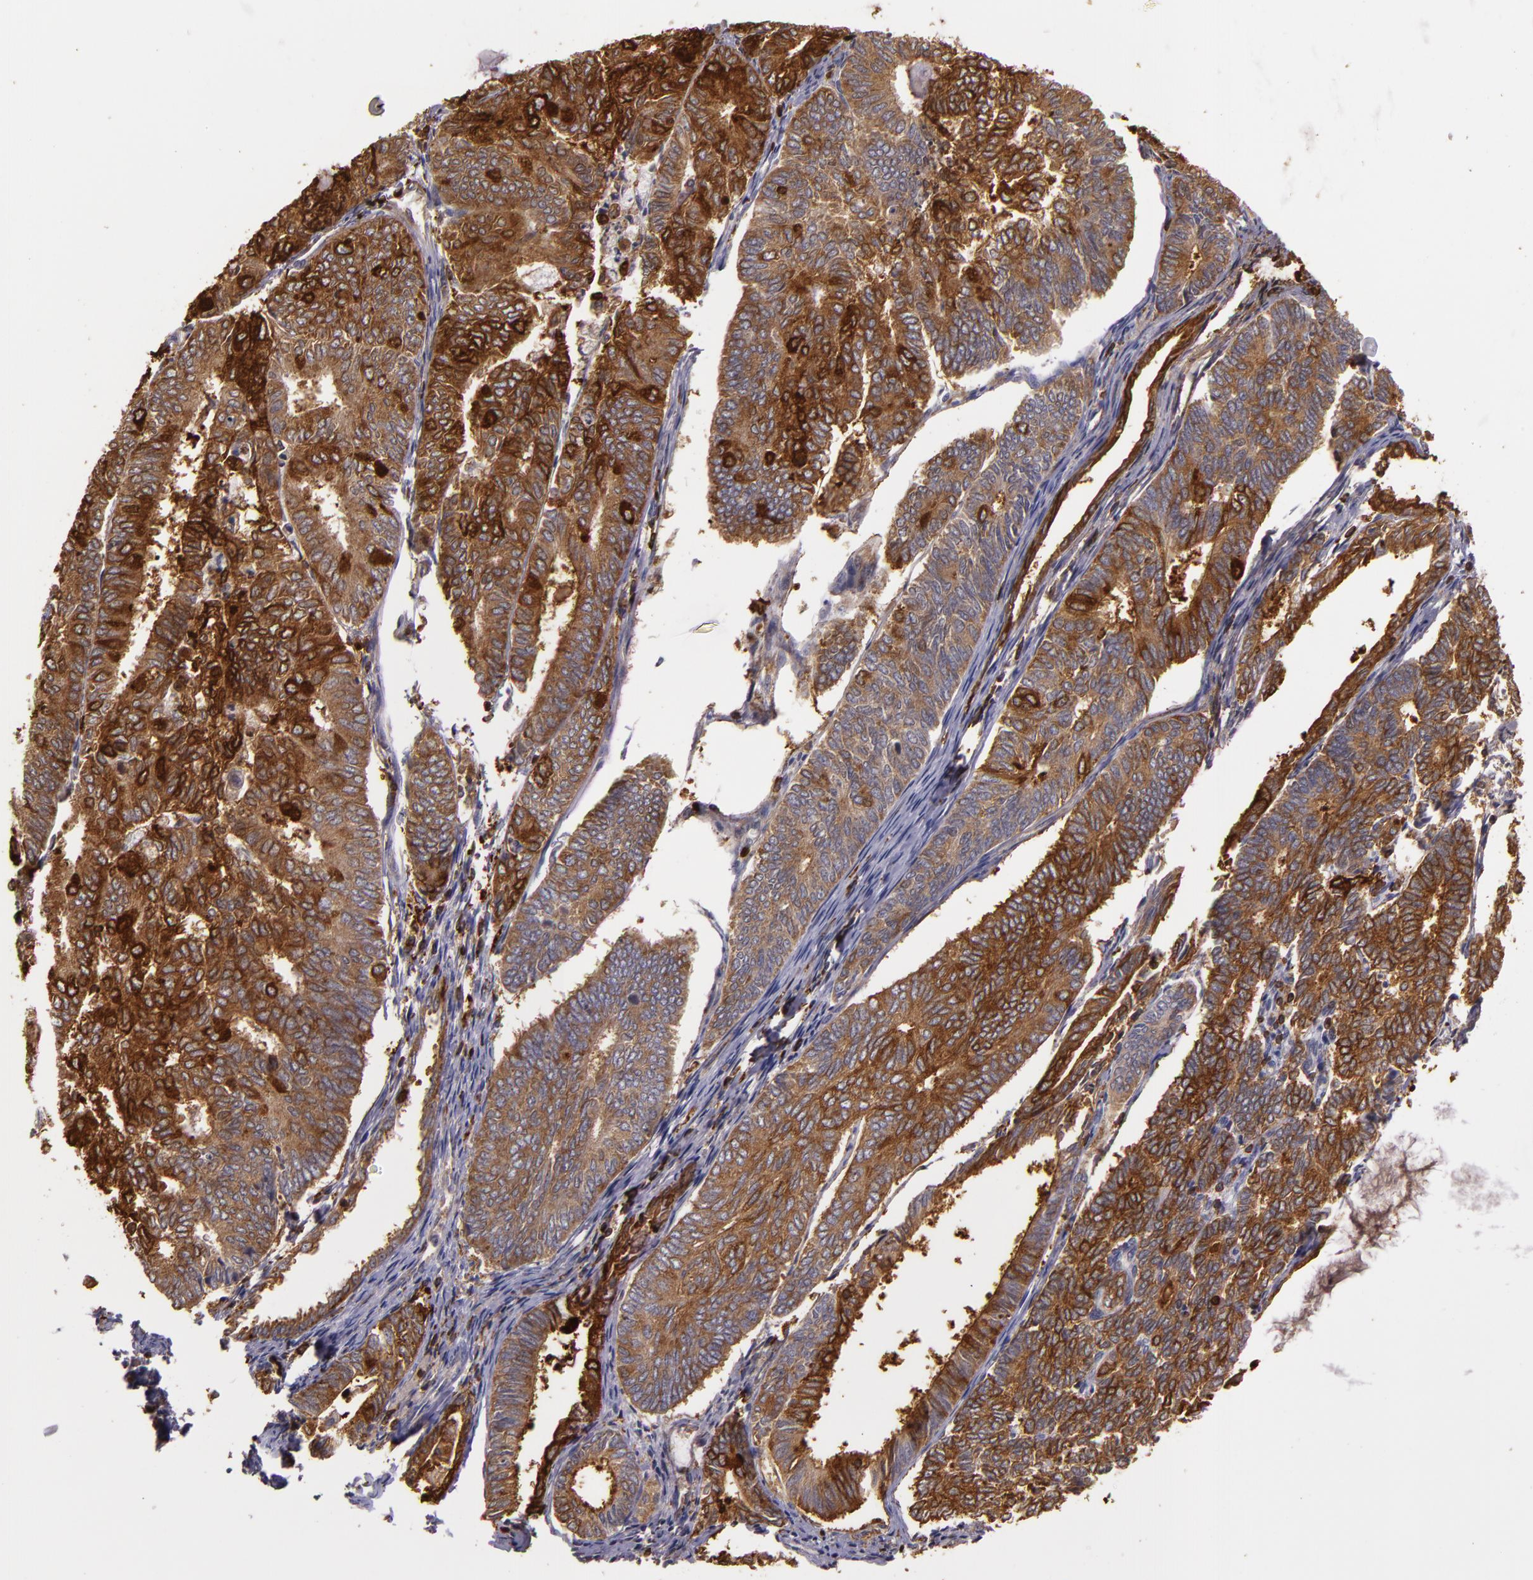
{"staining": {"intensity": "strong", "quantity": ">75%", "location": "cytoplasmic/membranous"}, "tissue": "endometrial cancer", "cell_type": "Tumor cells", "image_type": "cancer", "snomed": [{"axis": "morphology", "description": "Adenocarcinoma, NOS"}, {"axis": "topography", "description": "Endometrium"}], "caption": "Immunohistochemical staining of adenocarcinoma (endometrial) displays strong cytoplasmic/membranous protein staining in about >75% of tumor cells.", "gene": "SLC9A3R1", "patient": {"sex": "female", "age": 59}}